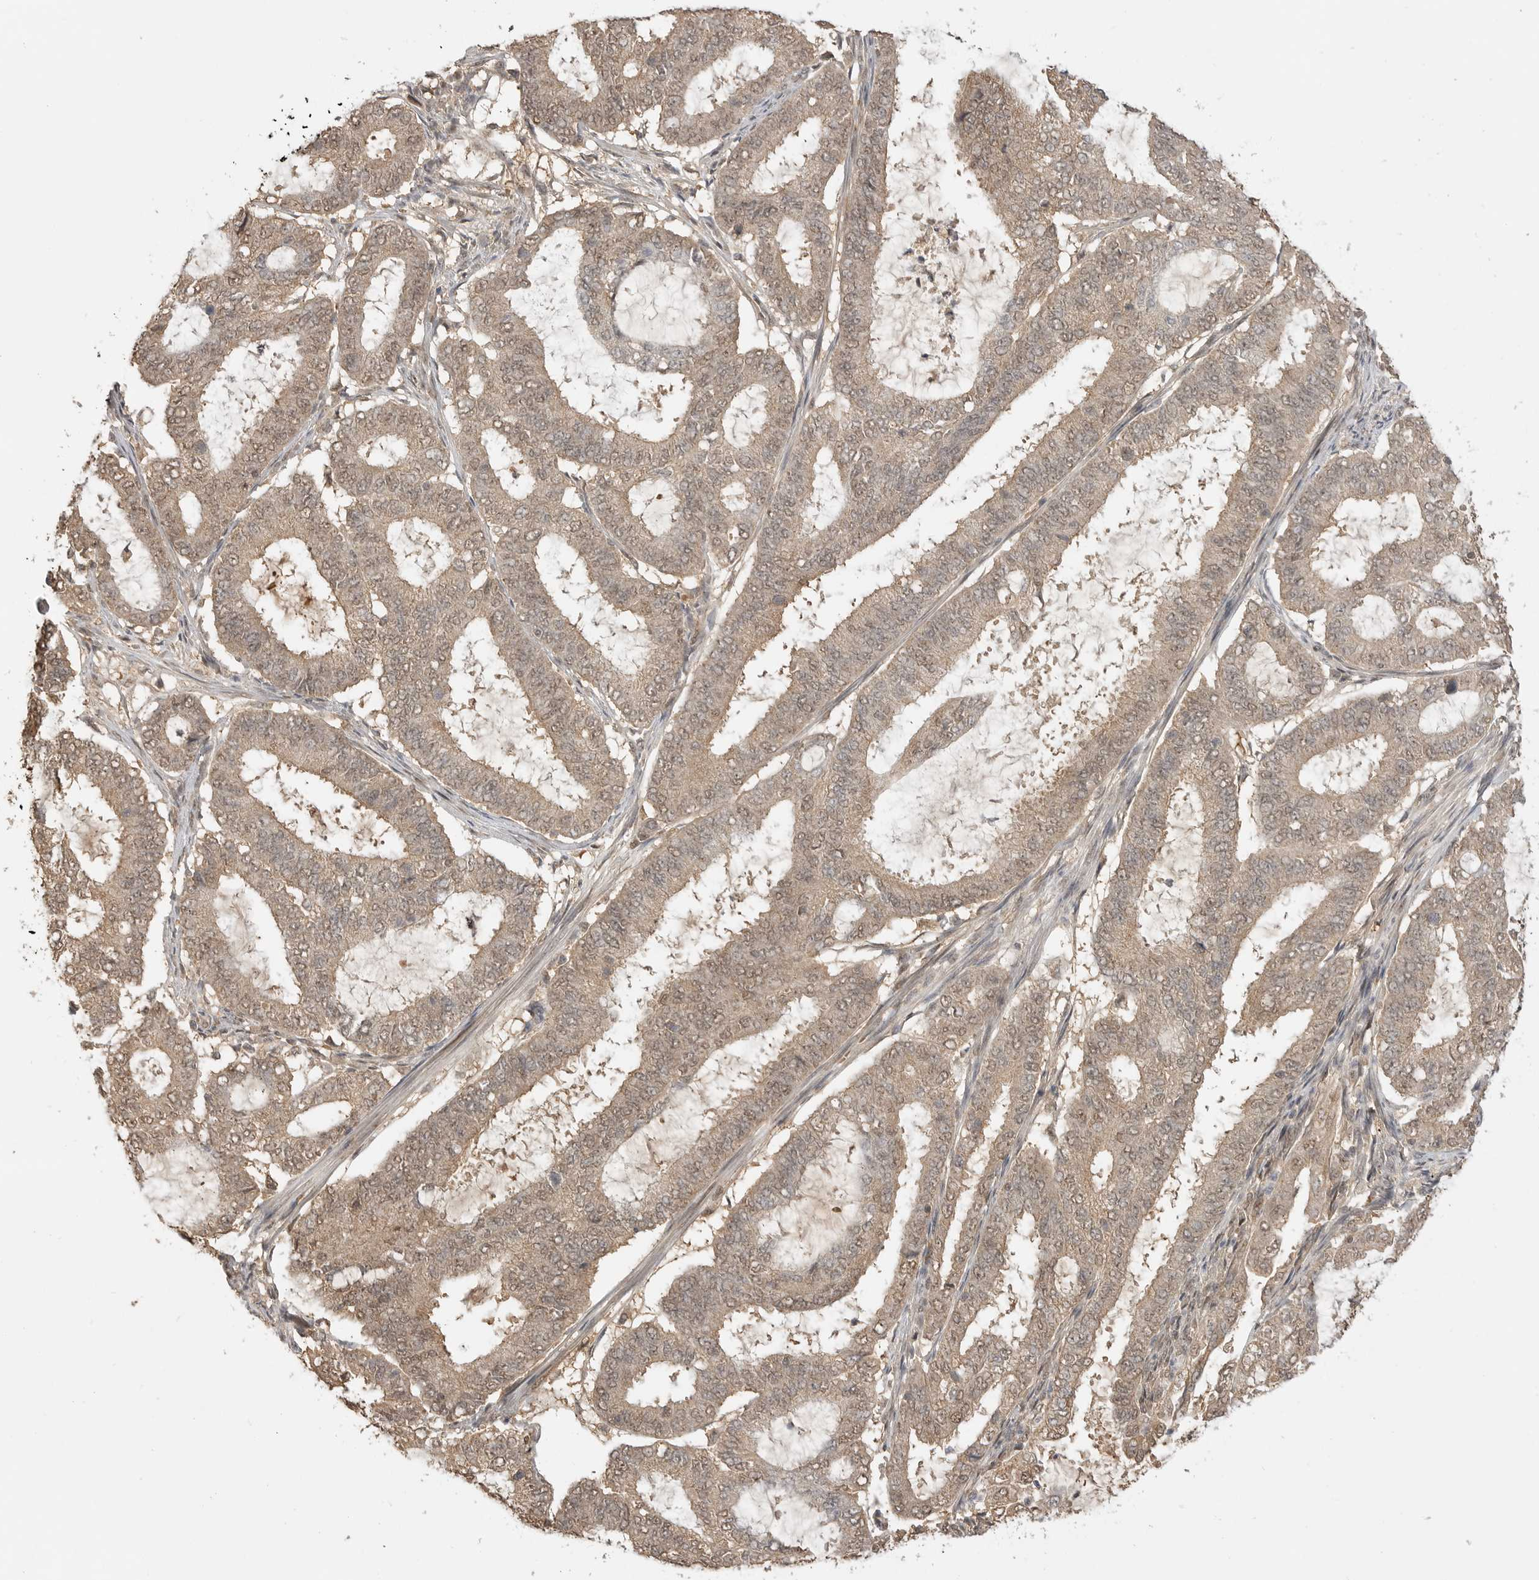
{"staining": {"intensity": "weak", "quantity": ">75%", "location": "cytoplasmic/membranous,nuclear"}, "tissue": "endometrial cancer", "cell_type": "Tumor cells", "image_type": "cancer", "snomed": [{"axis": "morphology", "description": "Adenocarcinoma, NOS"}, {"axis": "topography", "description": "Endometrium"}], "caption": "Immunohistochemical staining of human adenocarcinoma (endometrial) displays low levels of weak cytoplasmic/membranous and nuclear expression in about >75% of tumor cells.", "gene": "ASPSCR1", "patient": {"sex": "female", "age": 51}}